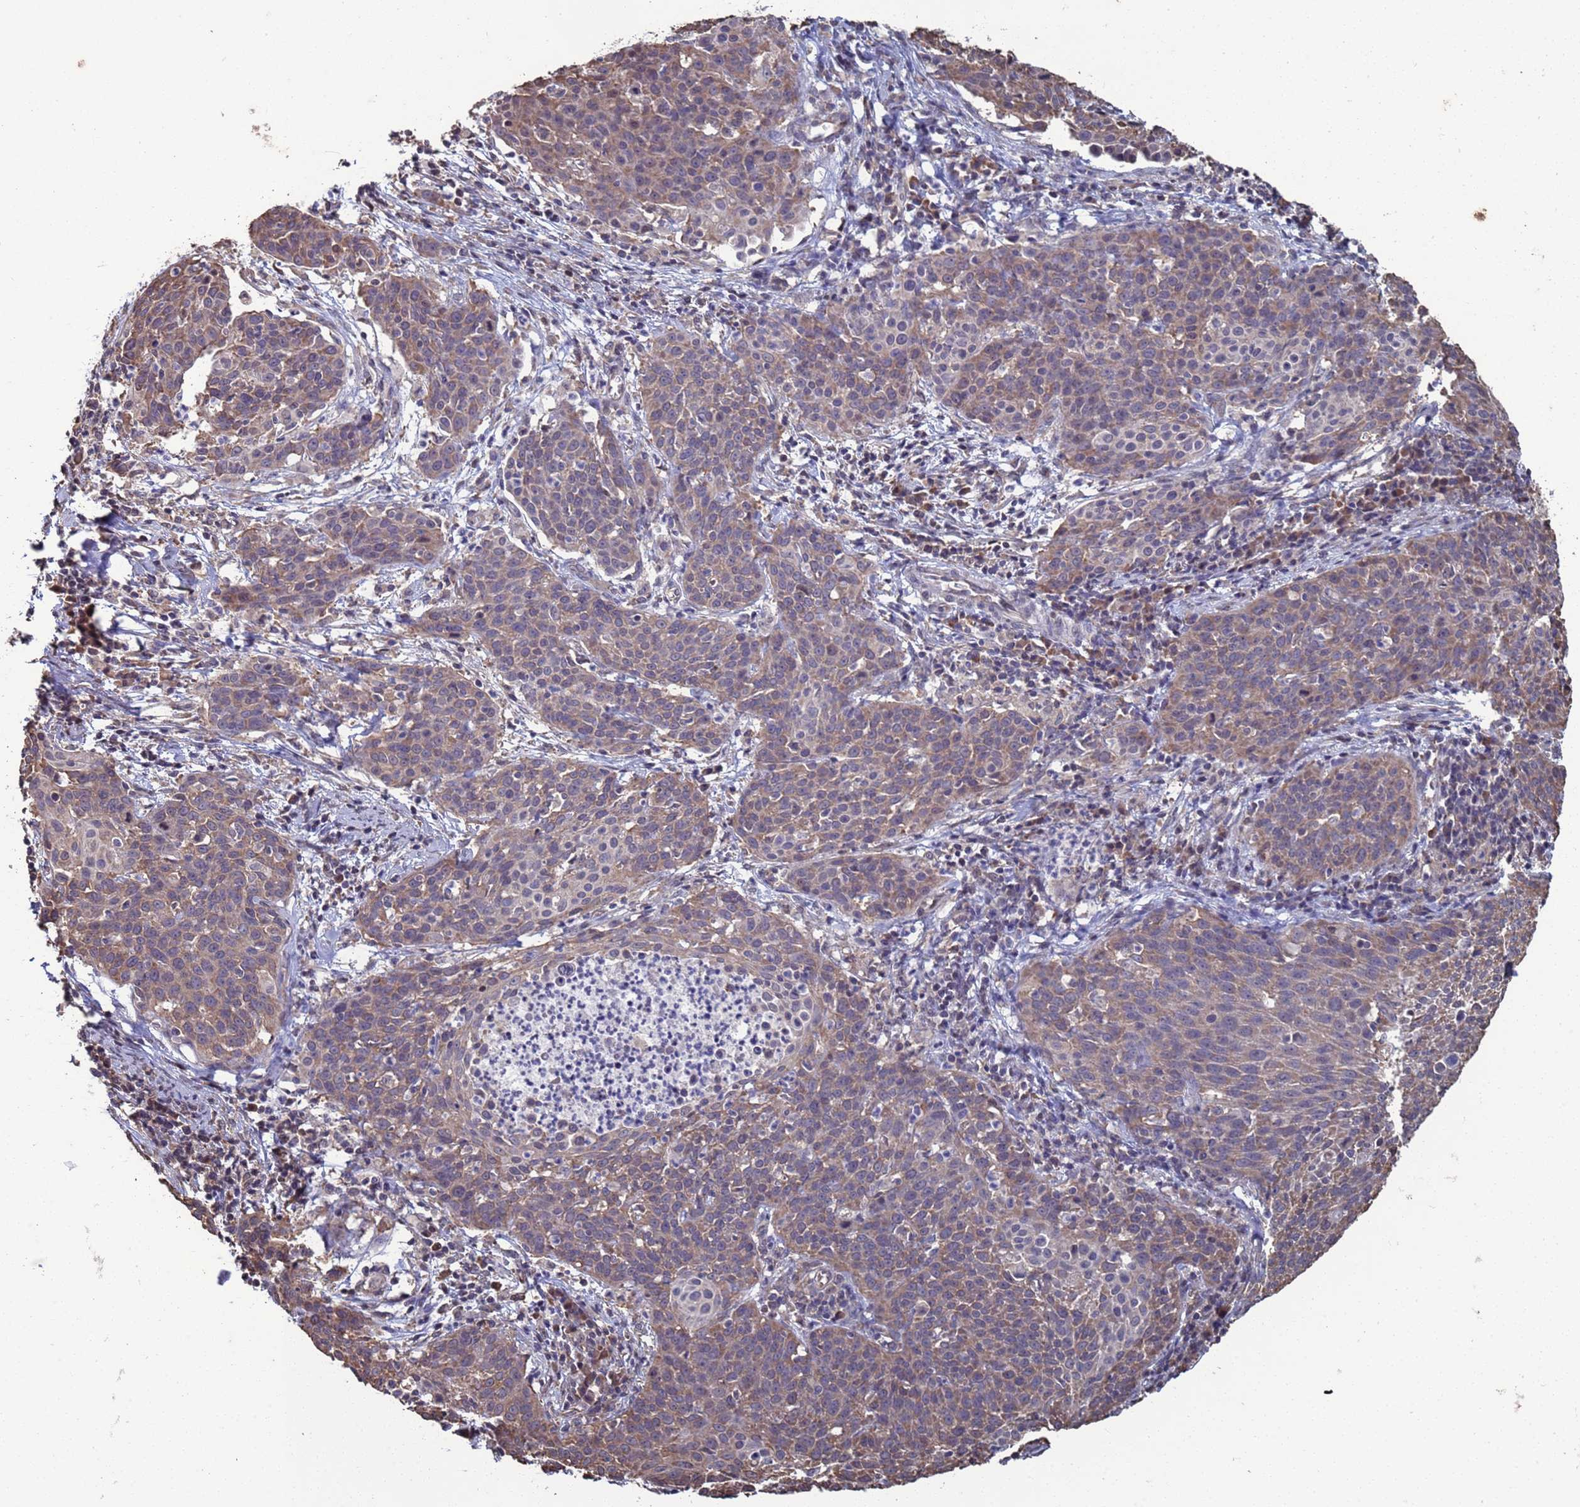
{"staining": {"intensity": "moderate", "quantity": ">75%", "location": "cytoplasmic/membranous"}, "tissue": "cervical cancer", "cell_type": "Tumor cells", "image_type": "cancer", "snomed": [{"axis": "morphology", "description": "Squamous cell carcinoma, NOS"}, {"axis": "topography", "description": "Cervix"}], "caption": "Immunohistochemical staining of squamous cell carcinoma (cervical) reveals medium levels of moderate cytoplasmic/membranous expression in approximately >75% of tumor cells.", "gene": "CFAP119", "patient": {"sex": "female", "age": 38}}